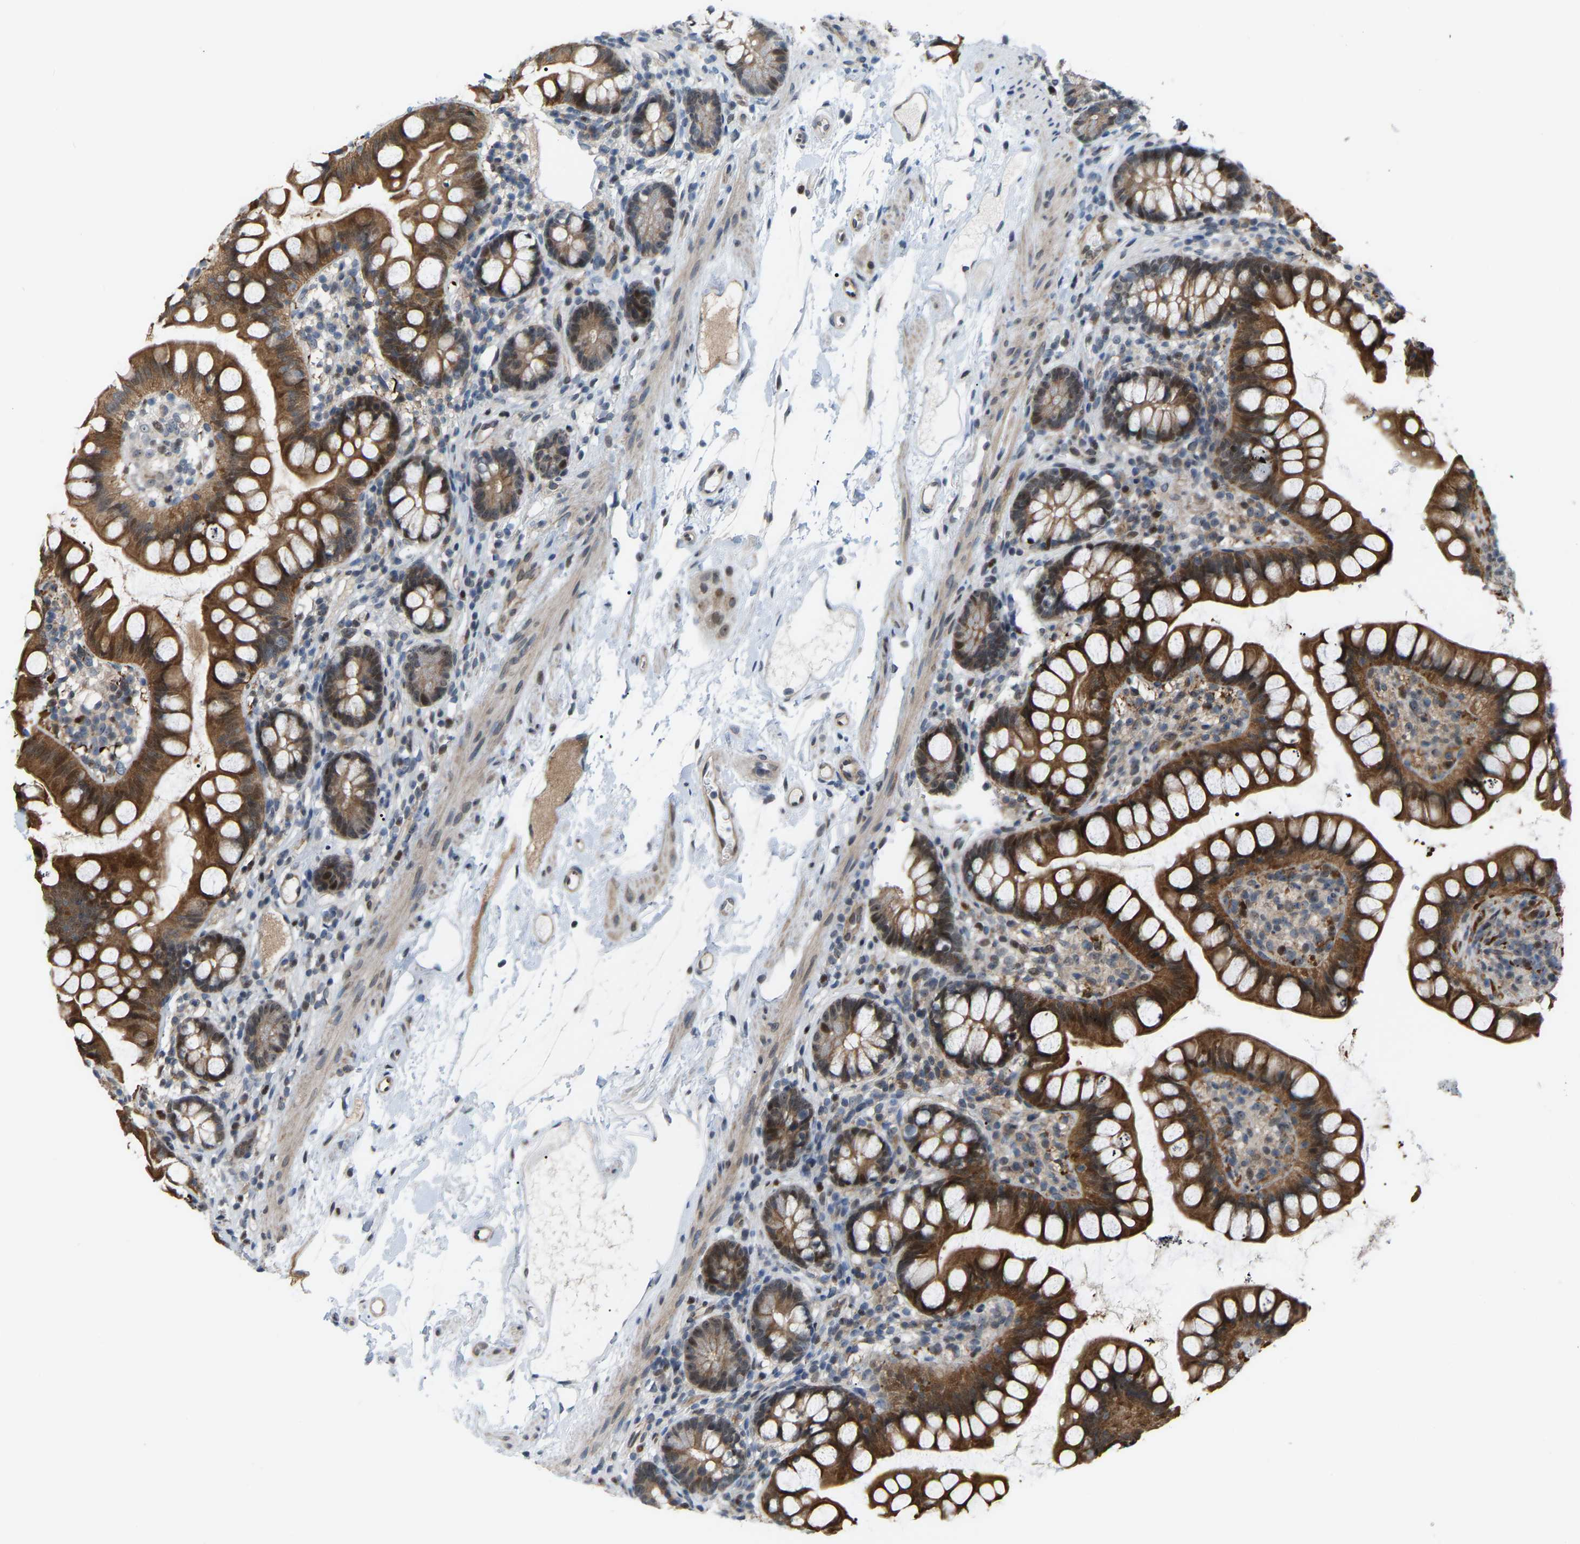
{"staining": {"intensity": "strong", "quantity": ">75%", "location": "cytoplasmic/membranous"}, "tissue": "small intestine", "cell_type": "Glandular cells", "image_type": "normal", "snomed": [{"axis": "morphology", "description": "Normal tissue, NOS"}, {"axis": "topography", "description": "Small intestine"}], "caption": "Glandular cells demonstrate strong cytoplasmic/membranous staining in about >75% of cells in benign small intestine. (DAB IHC, brown staining for protein, blue staining for nuclei).", "gene": "CROT", "patient": {"sex": "female", "age": 84}}